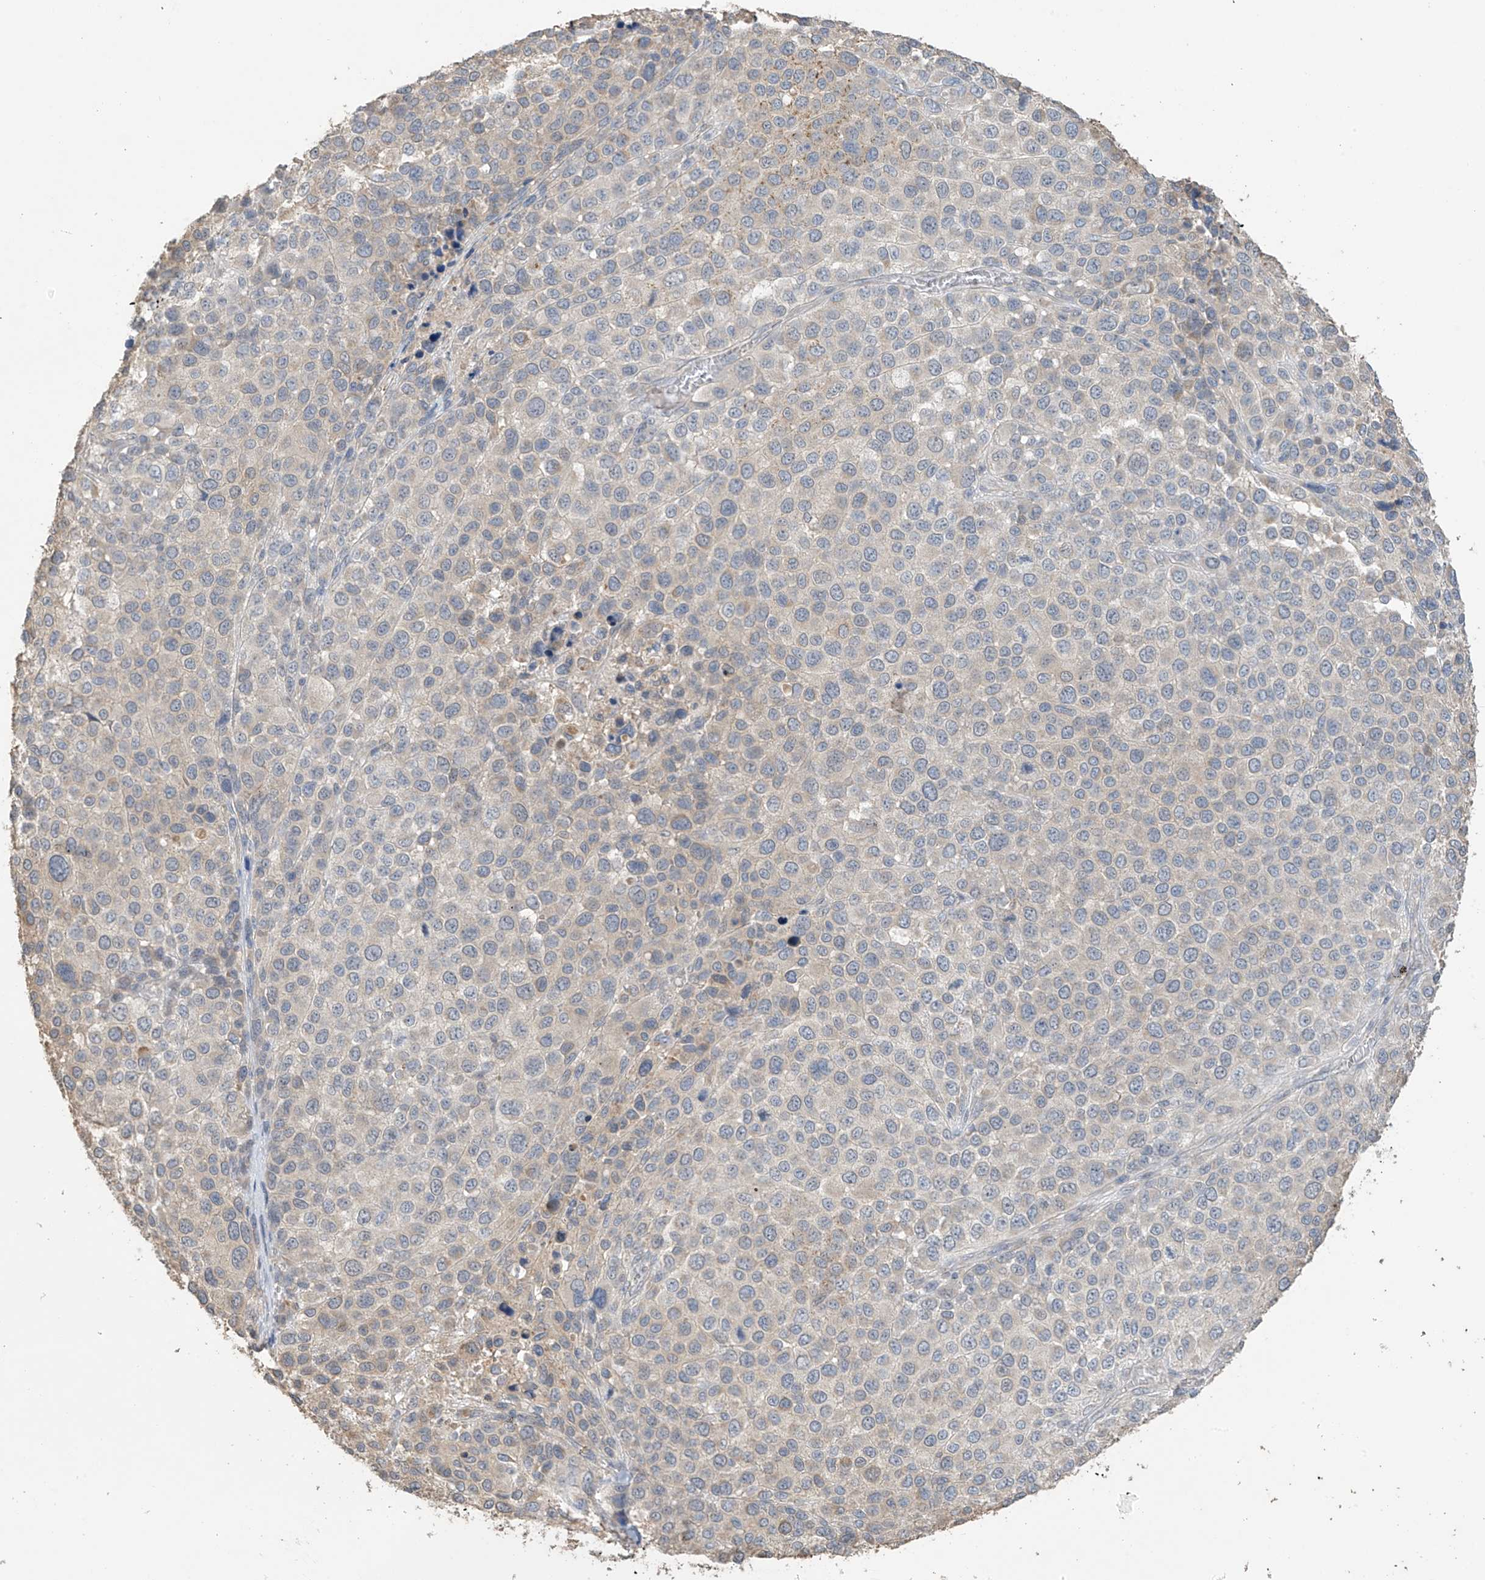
{"staining": {"intensity": "negative", "quantity": "none", "location": "none"}, "tissue": "melanoma", "cell_type": "Tumor cells", "image_type": "cancer", "snomed": [{"axis": "morphology", "description": "Malignant melanoma, NOS"}, {"axis": "topography", "description": "Skin of trunk"}], "caption": "A photomicrograph of malignant melanoma stained for a protein displays no brown staining in tumor cells.", "gene": "SLFN14", "patient": {"sex": "male", "age": 71}}